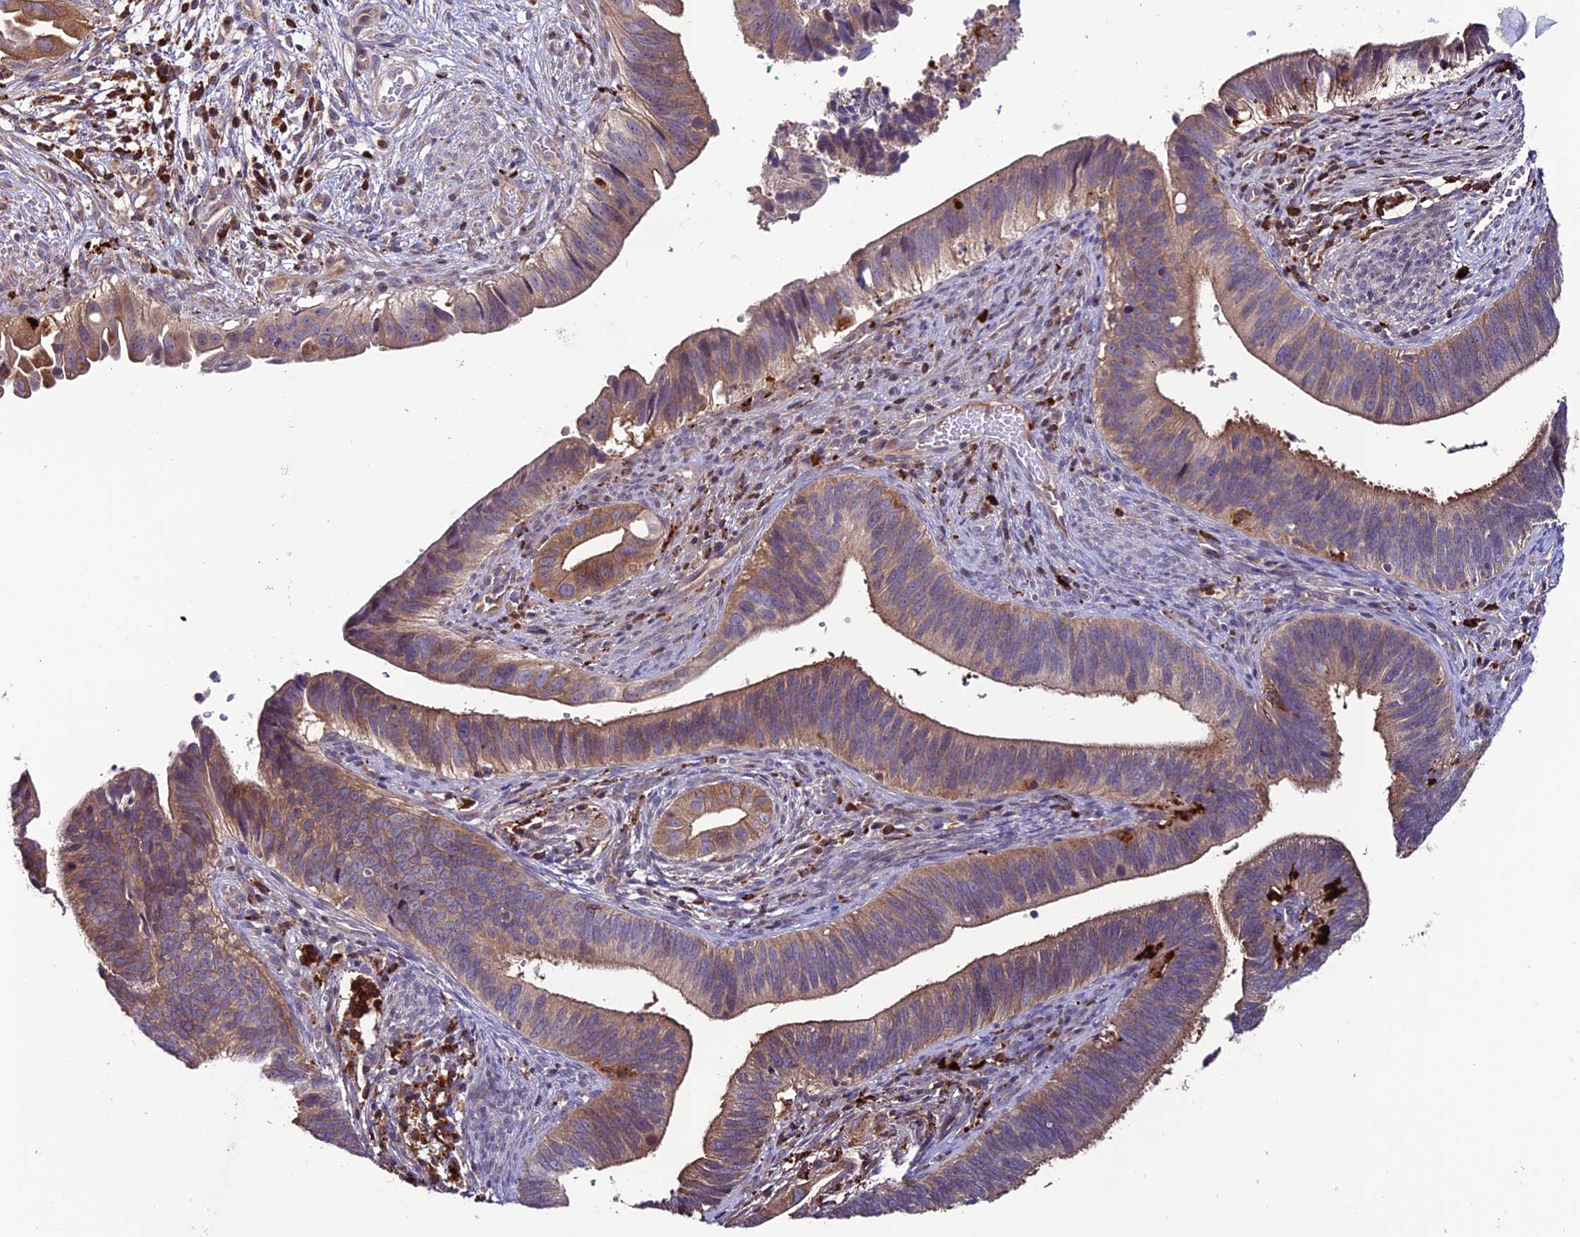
{"staining": {"intensity": "weak", "quantity": ">75%", "location": "cytoplasmic/membranous"}, "tissue": "cervical cancer", "cell_type": "Tumor cells", "image_type": "cancer", "snomed": [{"axis": "morphology", "description": "Adenocarcinoma, NOS"}, {"axis": "topography", "description": "Cervix"}], "caption": "A photomicrograph of human cervical adenocarcinoma stained for a protein shows weak cytoplasmic/membranous brown staining in tumor cells.", "gene": "ARHGEF18", "patient": {"sex": "female", "age": 42}}